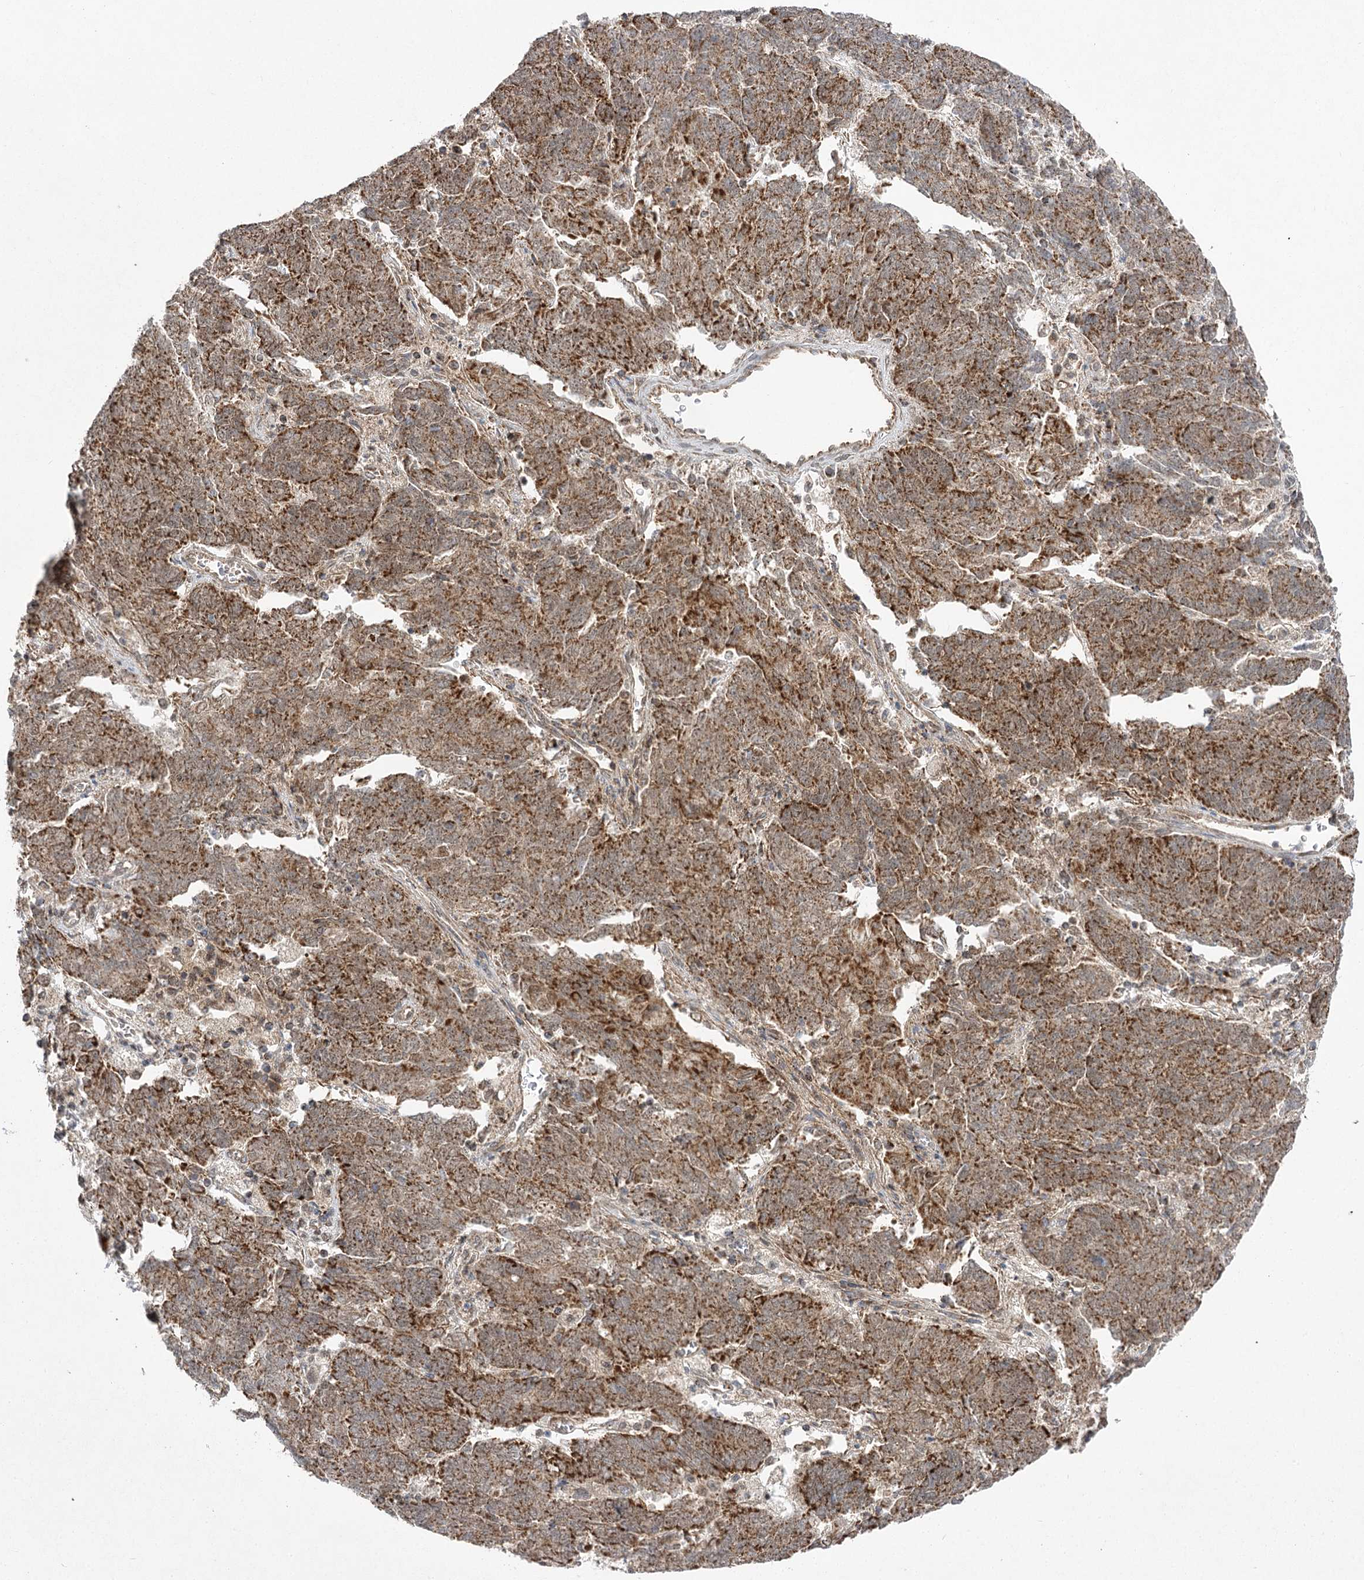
{"staining": {"intensity": "strong", "quantity": ">75%", "location": "cytoplasmic/membranous"}, "tissue": "endometrial cancer", "cell_type": "Tumor cells", "image_type": "cancer", "snomed": [{"axis": "morphology", "description": "Adenocarcinoma, NOS"}, {"axis": "topography", "description": "Endometrium"}], "caption": "Immunohistochemistry photomicrograph of neoplastic tissue: human endometrial cancer stained using immunohistochemistry shows high levels of strong protein expression localized specifically in the cytoplasmic/membranous of tumor cells, appearing as a cytoplasmic/membranous brown color.", "gene": "SLC4A1AP", "patient": {"sex": "female", "age": 80}}